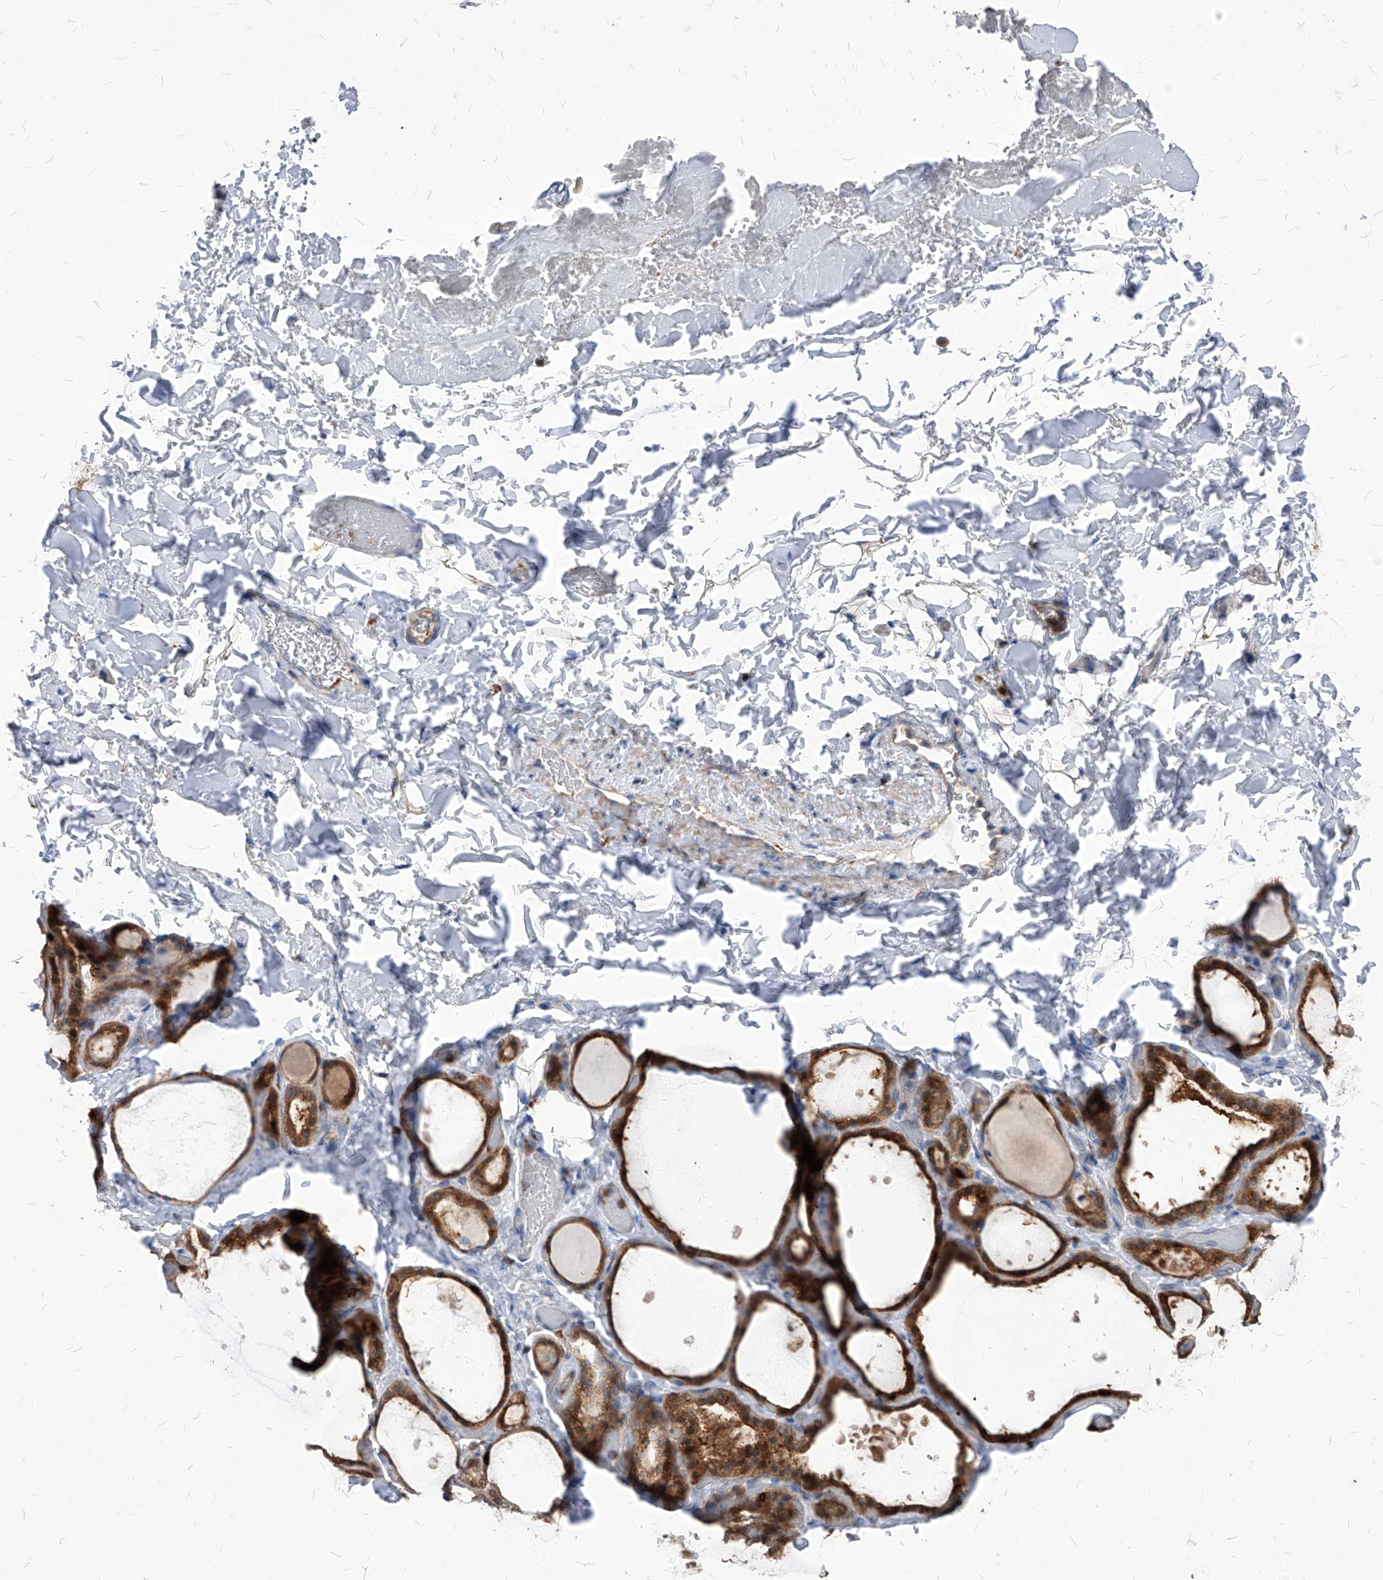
{"staining": {"intensity": "strong", "quantity": "25%-75%", "location": "cytoplasmic/membranous"}, "tissue": "thyroid gland", "cell_type": "Glandular cells", "image_type": "normal", "snomed": [{"axis": "morphology", "description": "Normal tissue, NOS"}, {"axis": "topography", "description": "Thyroid gland"}], "caption": "High-power microscopy captured an IHC histopathology image of unremarkable thyroid gland, revealing strong cytoplasmic/membranous expression in approximately 25%-75% of glandular cells.", "gene": "ABRACL", "patient": {"sex": "female", "age": 44}}